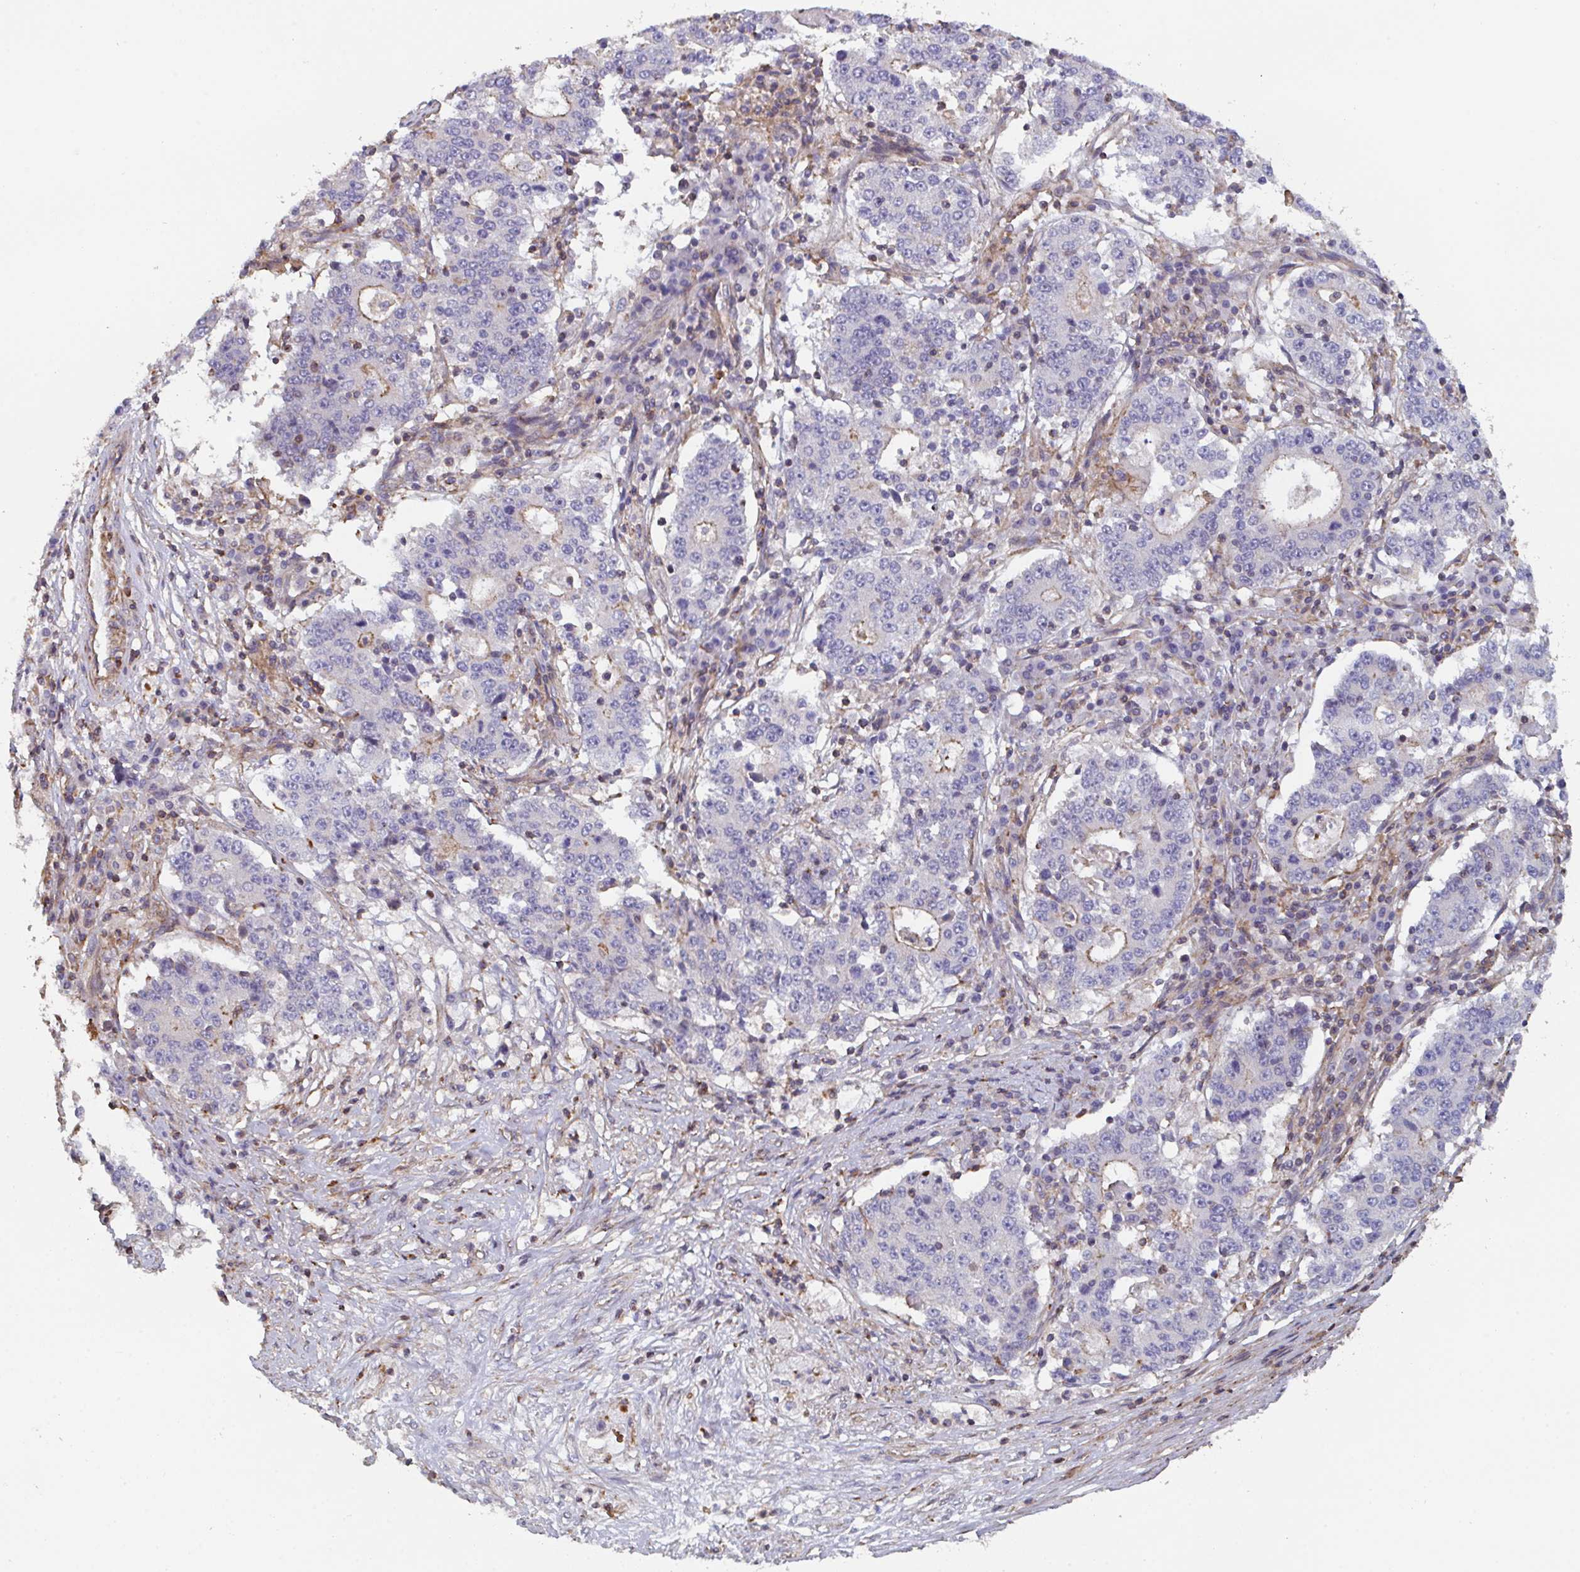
{"staining": {"intensity": "moderate", "quantity": "<25%", "location": "cytoplasmic/membranous"}, "tissue": "stomach cancer", "cell_type": "Tumor cells", "image_type": "cancer", "snomed": [{"axis": "morphology", "description": "Adenocarcinoma, NOS"}, {"axis": "topography", "description": "Stomach"}], "caption": "Immunohistochemical staining of adenocarcinoma (stomach) demonstrates low levels of moderate cytoplasmic/membranous staining in about <25% of tumor cells.", "gene": "FZD2", "patient": {"sex": "male", "age": 59}}